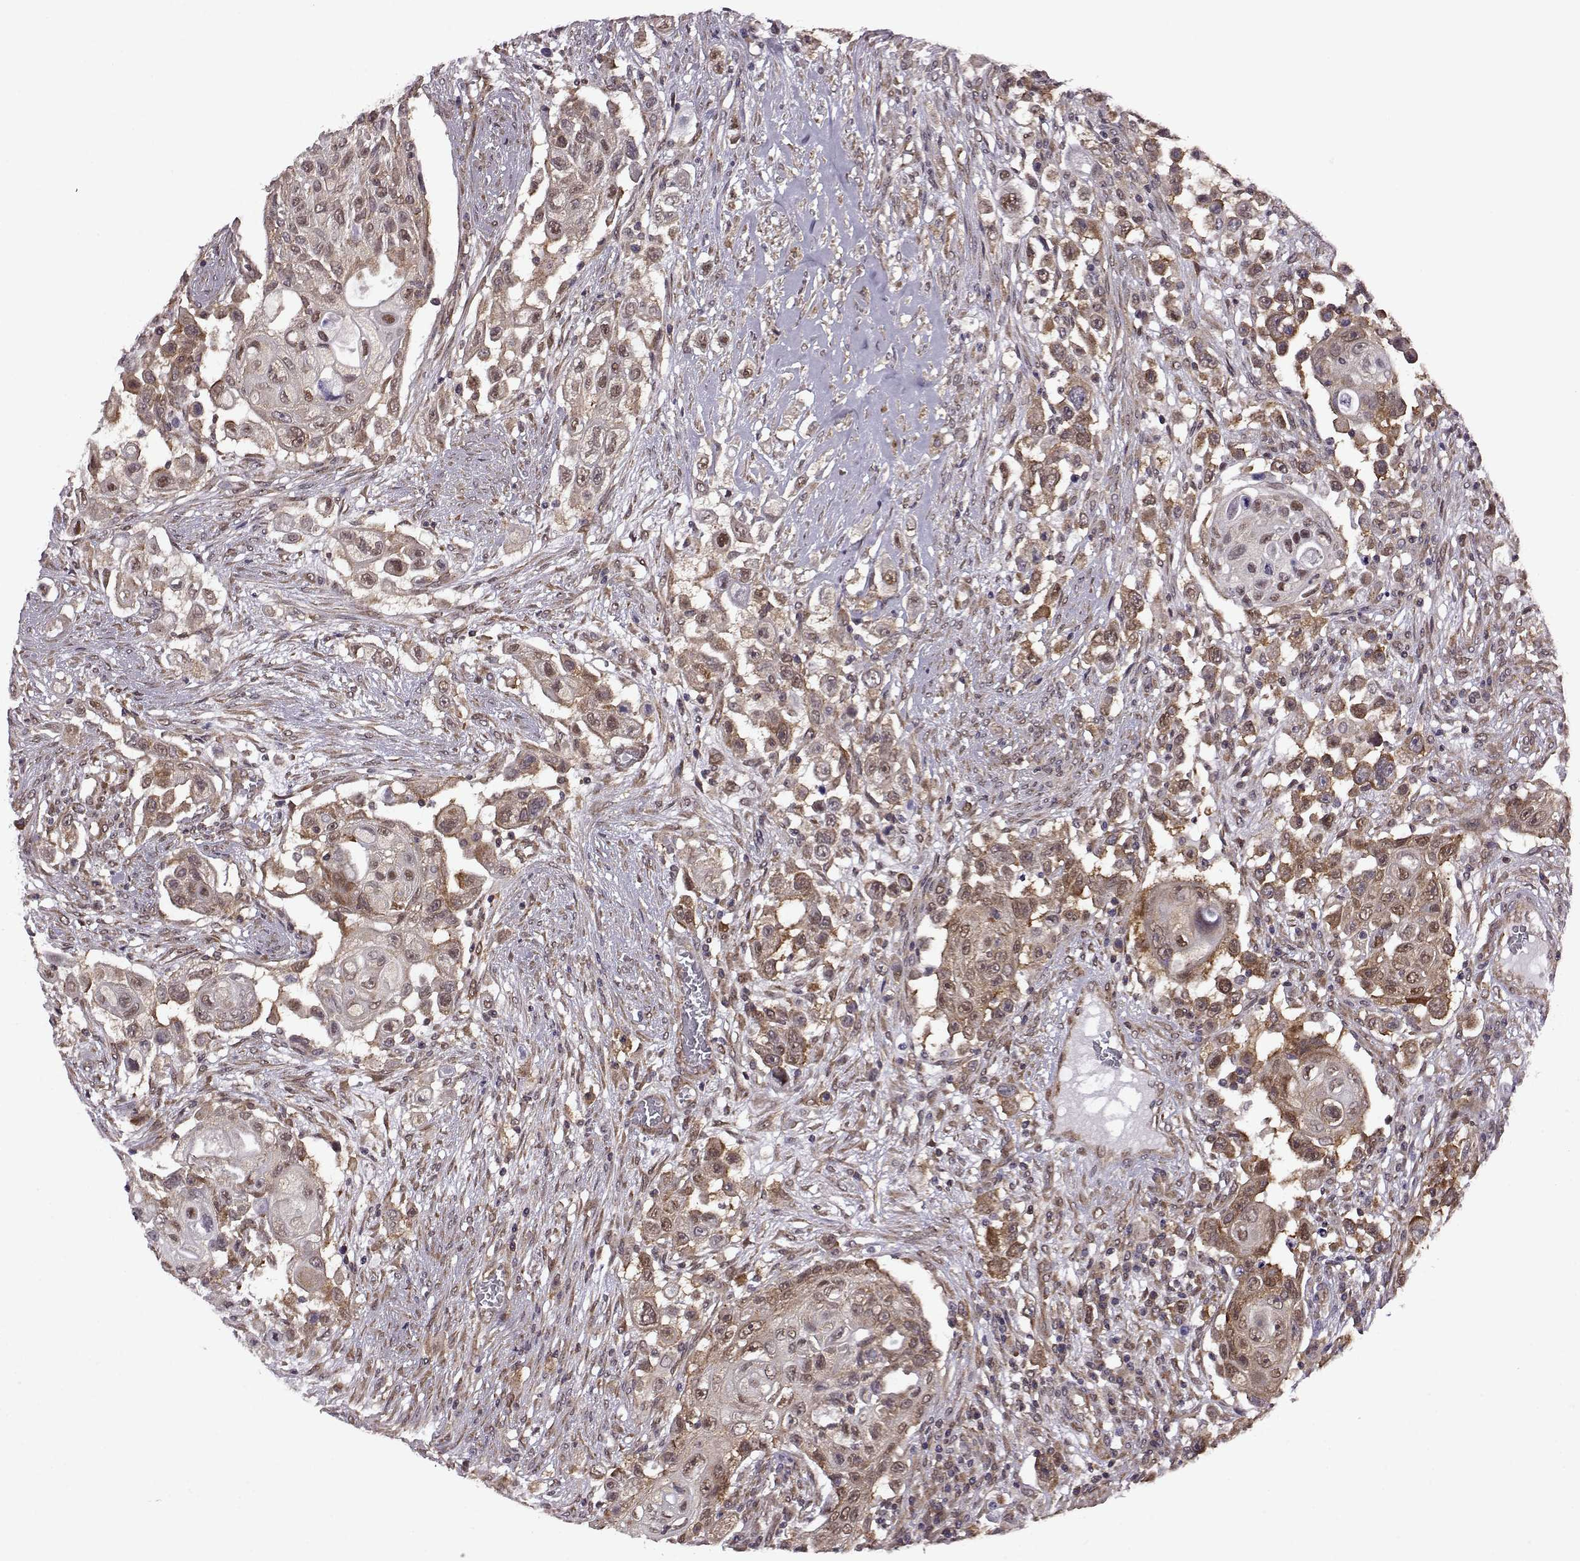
{"staining": {"intensity": "moderate", "quantity": ">75%", "location": "cytoplasmic/membranous"}, "tissue": "urothelial cancer", "cell_type": "Tumor cells", "image_type": "cancer", "snomed": [{"axis": "morphology", "description": "Urothelial carcinoma, High grade"}, {"axis": "topography", "description": "Urinary bladder"}], "caption": "This is a micrograph of IHC staining of high-grade urothelial carcinoma, which shows moderate expression in the cytoplasmic/membranous of tumor cells.", "gene": "URI1", "patient": {"sex": "female", "age": 56}}